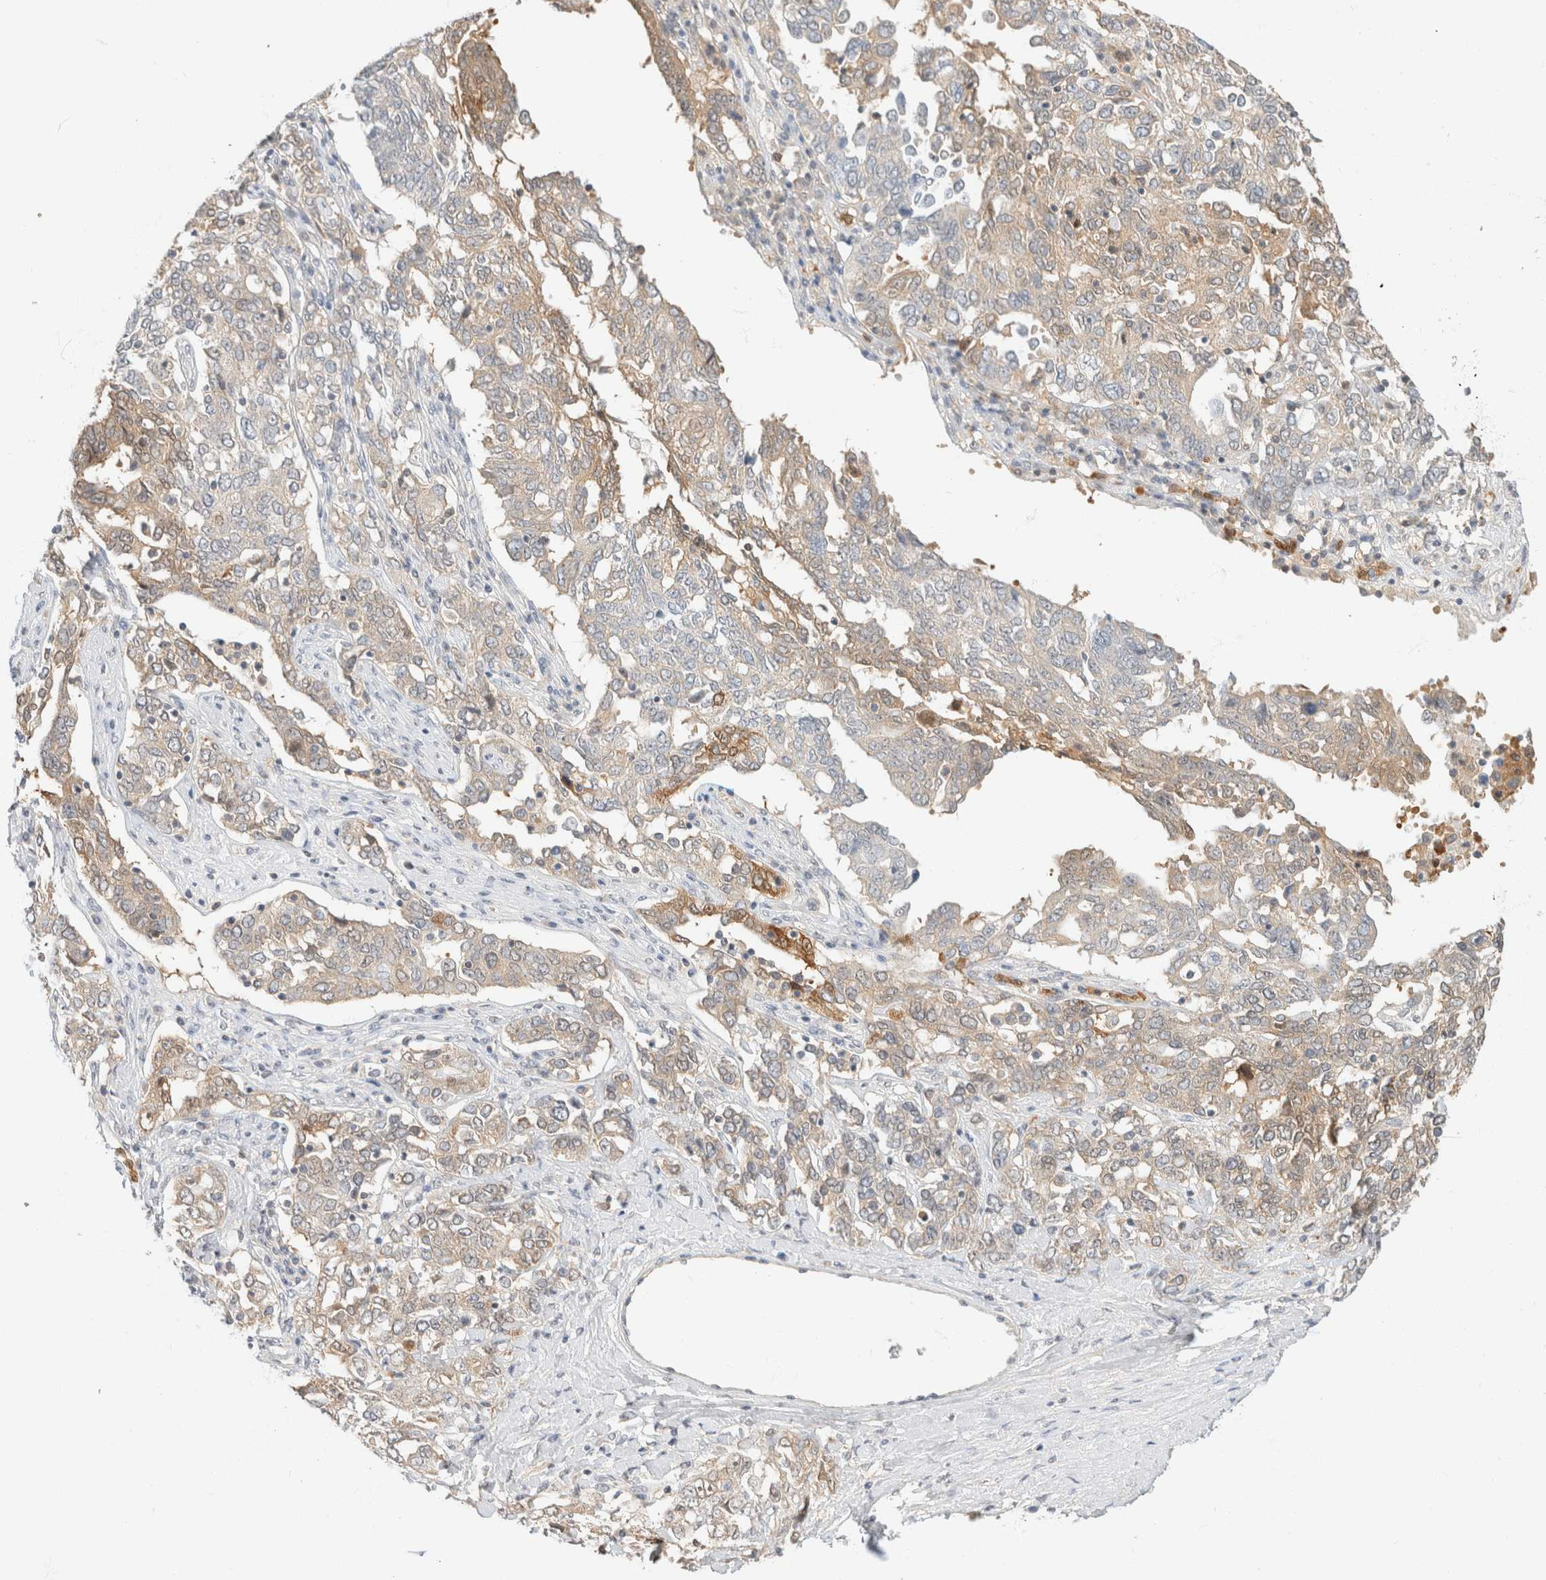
{"staining": {"intensity": "weak", "quantity": "25%-75%", "location": "cytoplasmic/membranous"}, "tissue": "ovarian cancer", "cell_type": "Tumor cells", "image_type": "cancer", "snomed": [{"axis": "morphology", "description": "Carcinoma, endometroid"}, {"axis": "topography", "description": "Ovary"}], "caption": "Immunohistochemistry micrograph of neoplastic tissue: ovarian endometroid carcinoma stained using immunohistochemistry (IHC) shows low levels of weak protein expression localized specifically in the cytoplasmic/membranous of tumor cells, appearing as a cytoplasmic/membranous brown color.", "gene": "GPI", "patient": {"sex": "female", "age": 62}}